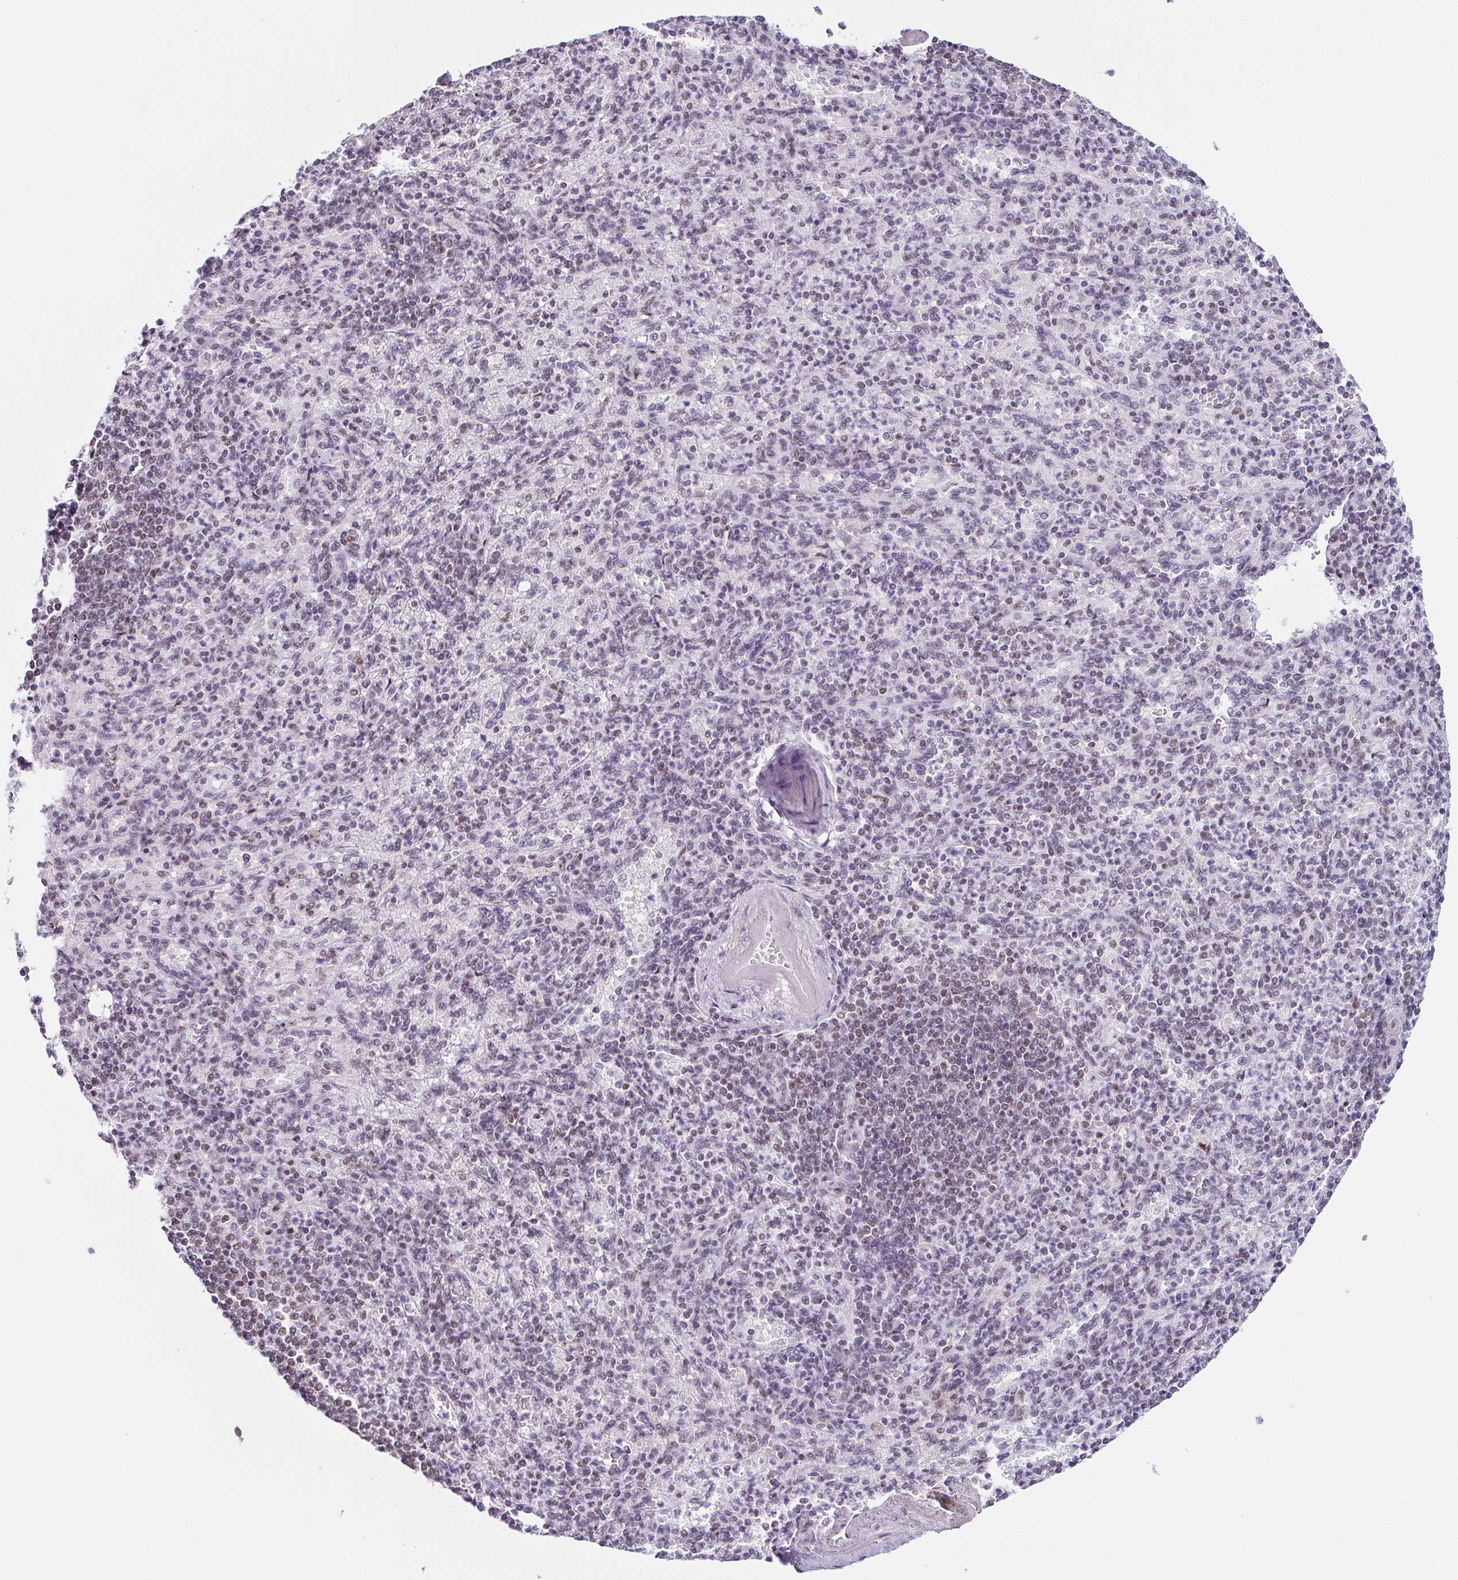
{"staining": {"intensity": "weak", "quantity": "<25%", "location": "nuclear"}, "tissue": "spleen", "cell_type": "Cells in red pulp", "image_type": "normal", "snomed": [{"axis": "morphology", "description": "Normal tissue, NOS"}, {"axis": "topography", "description": "Spleen"}], "caption": "Immunohistochemistry of benign human spleen shows no positivity in cells in red pulp.", "gene": "ZNF800", "patient": {"sex": "female", "age": 74}}